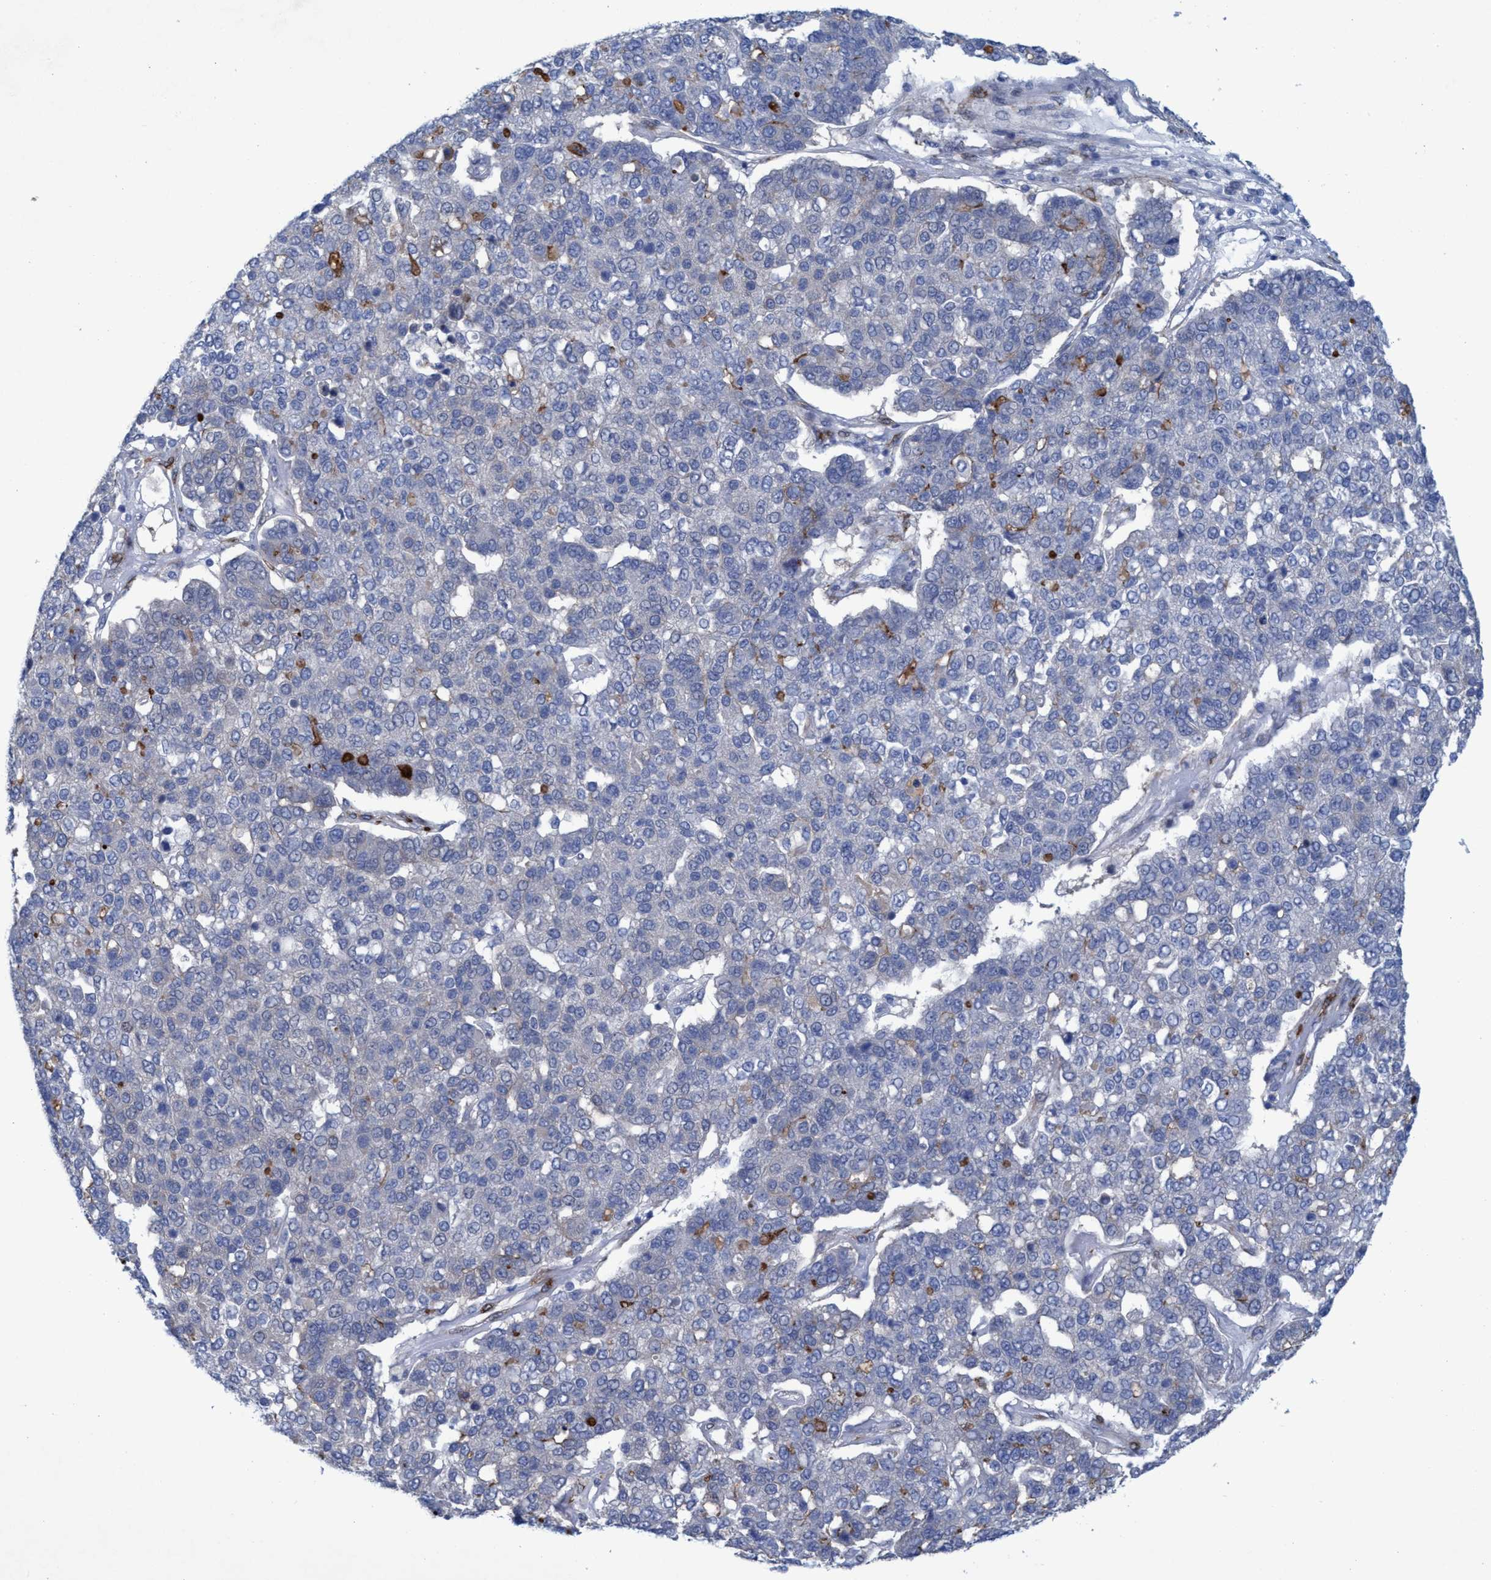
{"staining": {"intensity": "negative", "quantity": "none", "location": "none"}, "tissue": "pancreatic cancer", "cell_type": "Tumor cells", "image_type": "cancer", "snomed": [{"axis": "morphology", "description": "Adenocarcinoma, NOS"}, {"axis": "topography", "description": "Pancreas"}], "caption": "Micrograph shows no significant protein positivity in tumor cells of pancreatic cancer. The staining was performed using DAB (3,3'-diaminobenzidine) to visualize the protein expression in brown, while the nuclei were stained in blue with hematoxylin (Magnification: 20x).", "gene": "SLC43A2", "patient": {"sex": "female", "age": 61}}